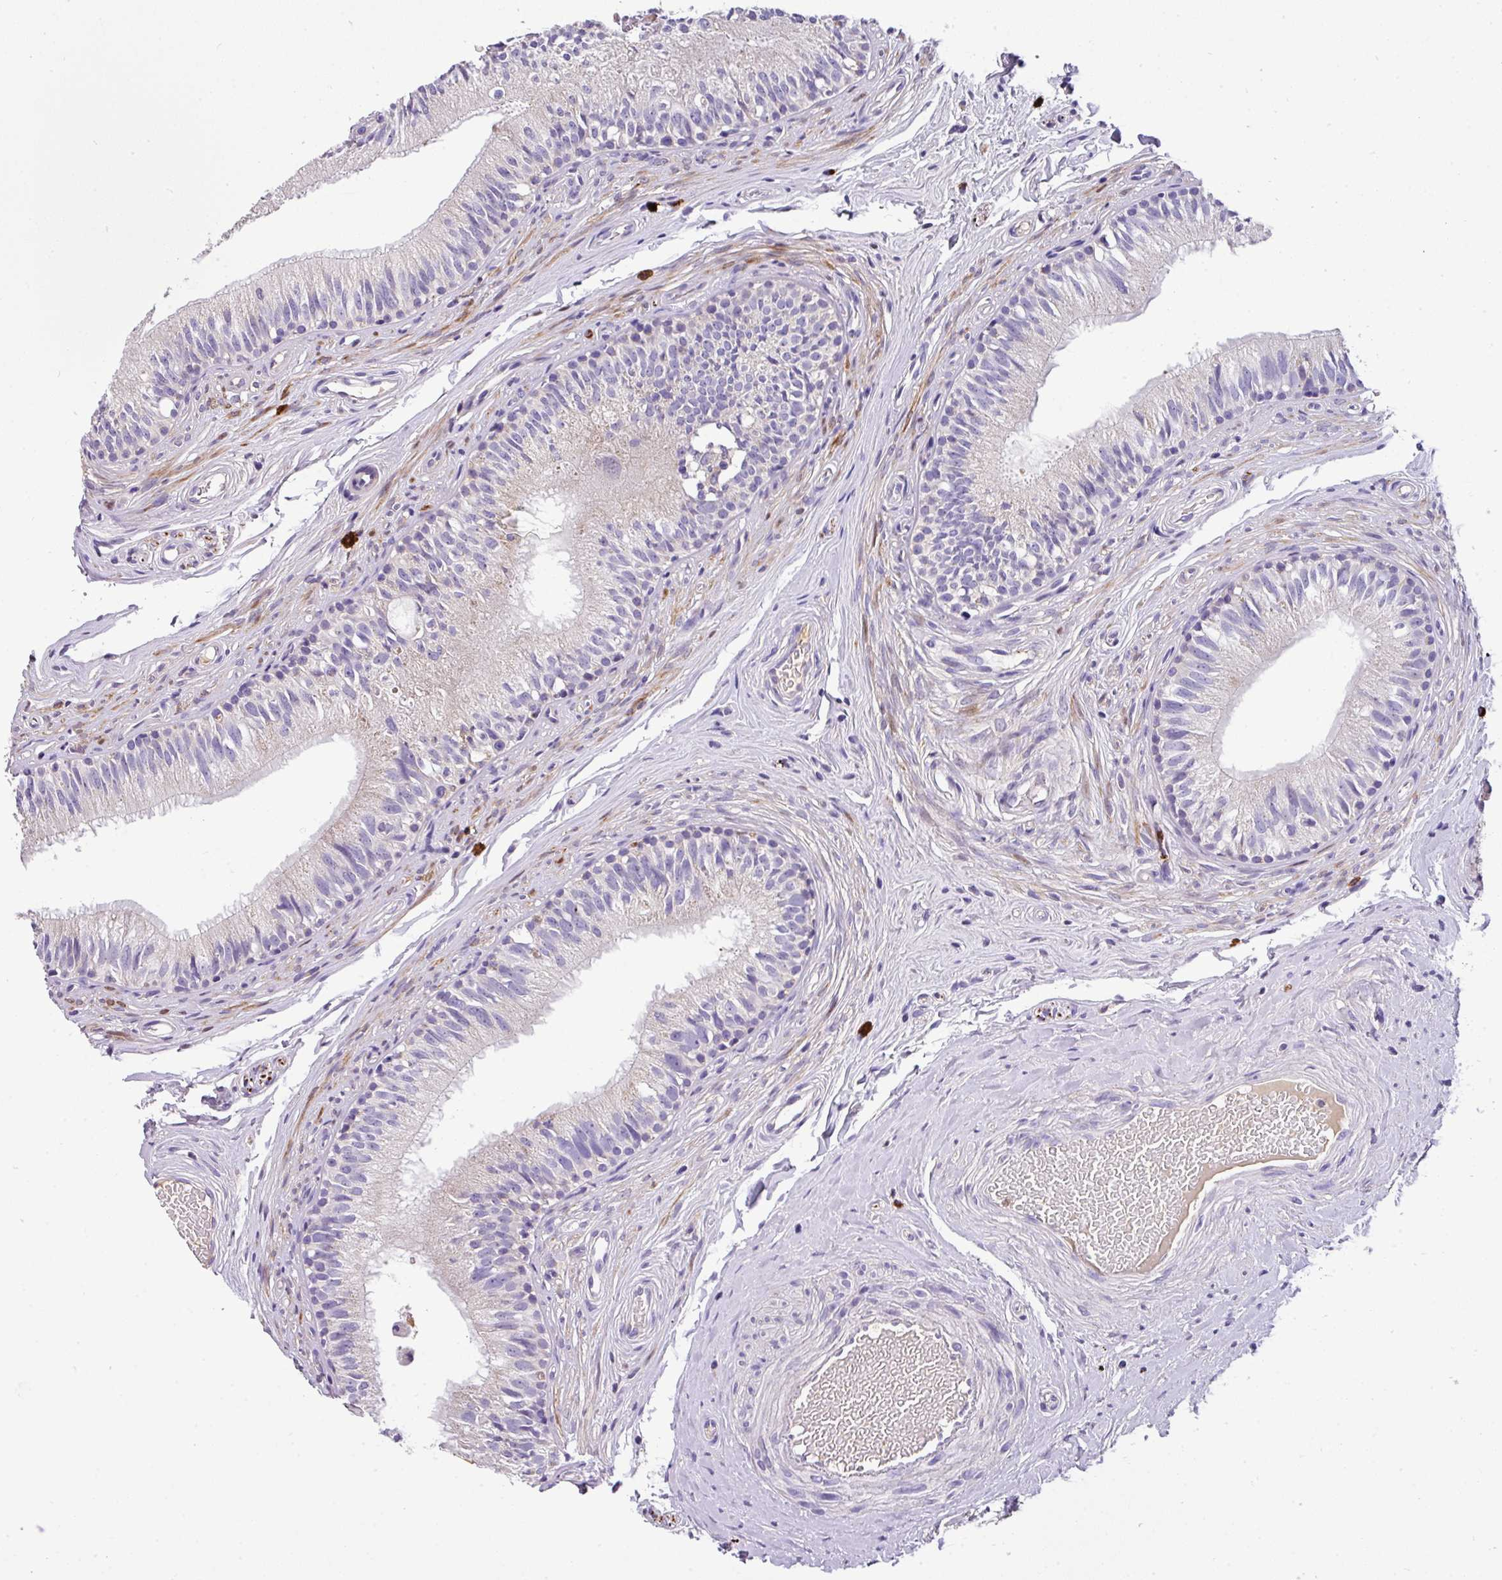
{"staining": {"intensity": "negative", "quantity": "none", "location": "none"}, "tissue": "epididymis", "cell_type": "Glandular cells", "image_type": "normal", "snomed": [{"axis": "morphology", "description": "Normal tissue, NOS"}, {"axis": "morphology", "description": "Seminoma, NOS"}, {"axis": "topography", "description": "Testis"}, {"axis": "topography", "description": "Epididymis"}], "caption": "A high-resolution image shows IHC staining of benign epididymis, which demonstrates no significant positivity in glandular cells.", "gene": "ANXA2R", "patient": {"sex": "male", "age": 45}}